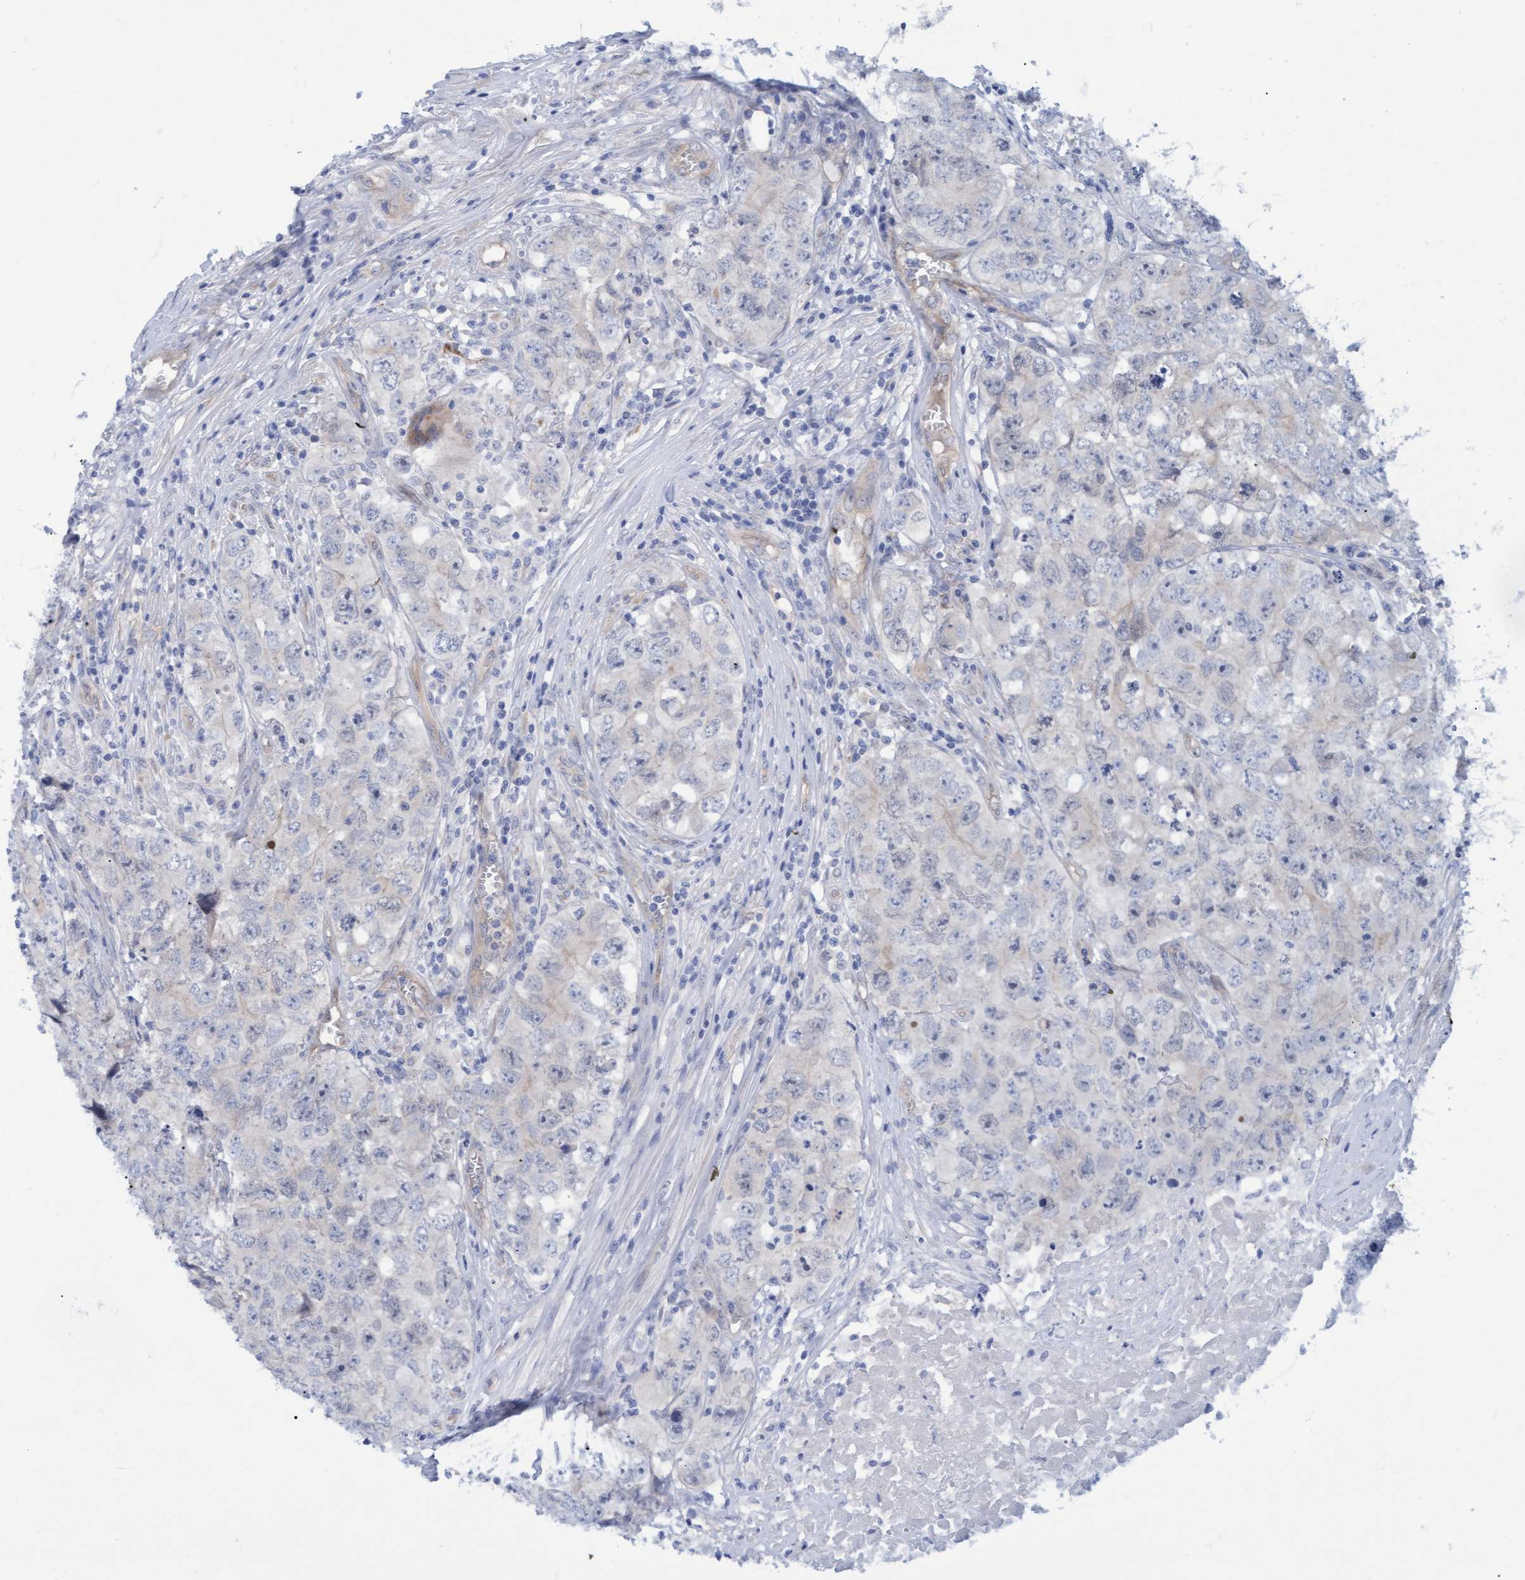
{"staining": {"intensity": "negative", "quantity": "none", "location": "none"}, "tissue": "testis cancer", "cell_type": "Tumor cells", "image_type": "cancer", "snomed": [{"axis": "morphology", "description": "Seminoma, NOS"}, {"axis": "morphology", "description": "Carcinoma, Embryonal, NOS"}, {"axis": "topography", "description": "Testis"}], "caption": "High magnification brightfield microscopy of testis cancer (seminoma) stained with DAB (brown) and counterstained with hematoxylin (blue): tumor cells show no significant staining. Brightfield microscopy of immunohistochemistry (IHC) stained with DAB (brown) and hematoxylin (blue), captured at high magnification.", "gene": "STXBP1", "patient": {"sex": "male", "age": 43}}